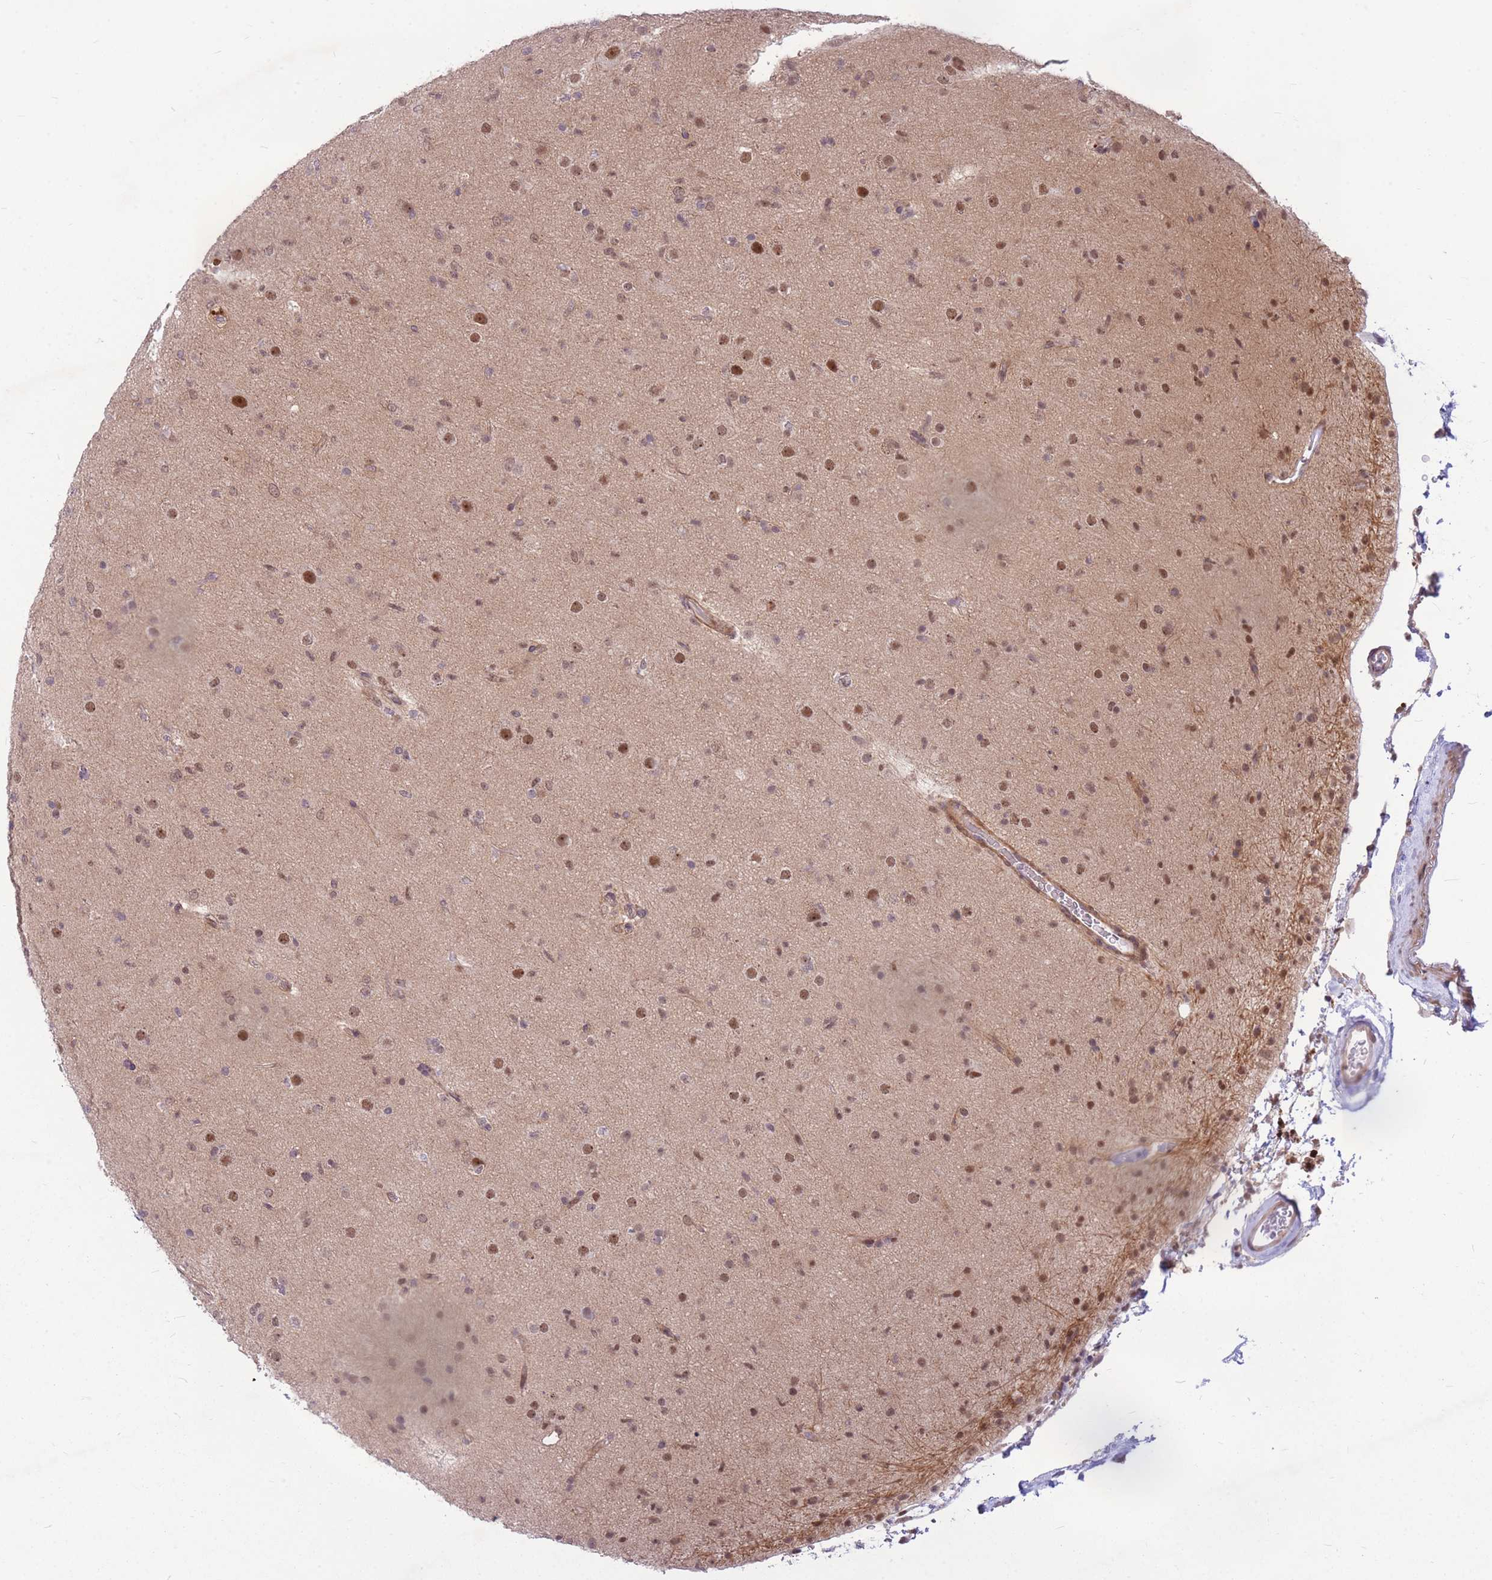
{"staining": {"intensity": "weak", "quantity": "25%-75%", "location": "nuclear"}, "tissue": "glioma", "cell_type": "Tumor cells", "image_type": "cancer", "snomed": [{"axis": "morphology", "description": "Glioma, malignant, Low grade"}, {"axis": "topography", "description": "Brain"}], "caption": "There is low levels of weak nuclear positivity in tumor cells of glioma, as demonstrated by immunohistochemical staining (brown color).", "gene": "ERCC2", "patient": {"sex": "male", "age": 65}}